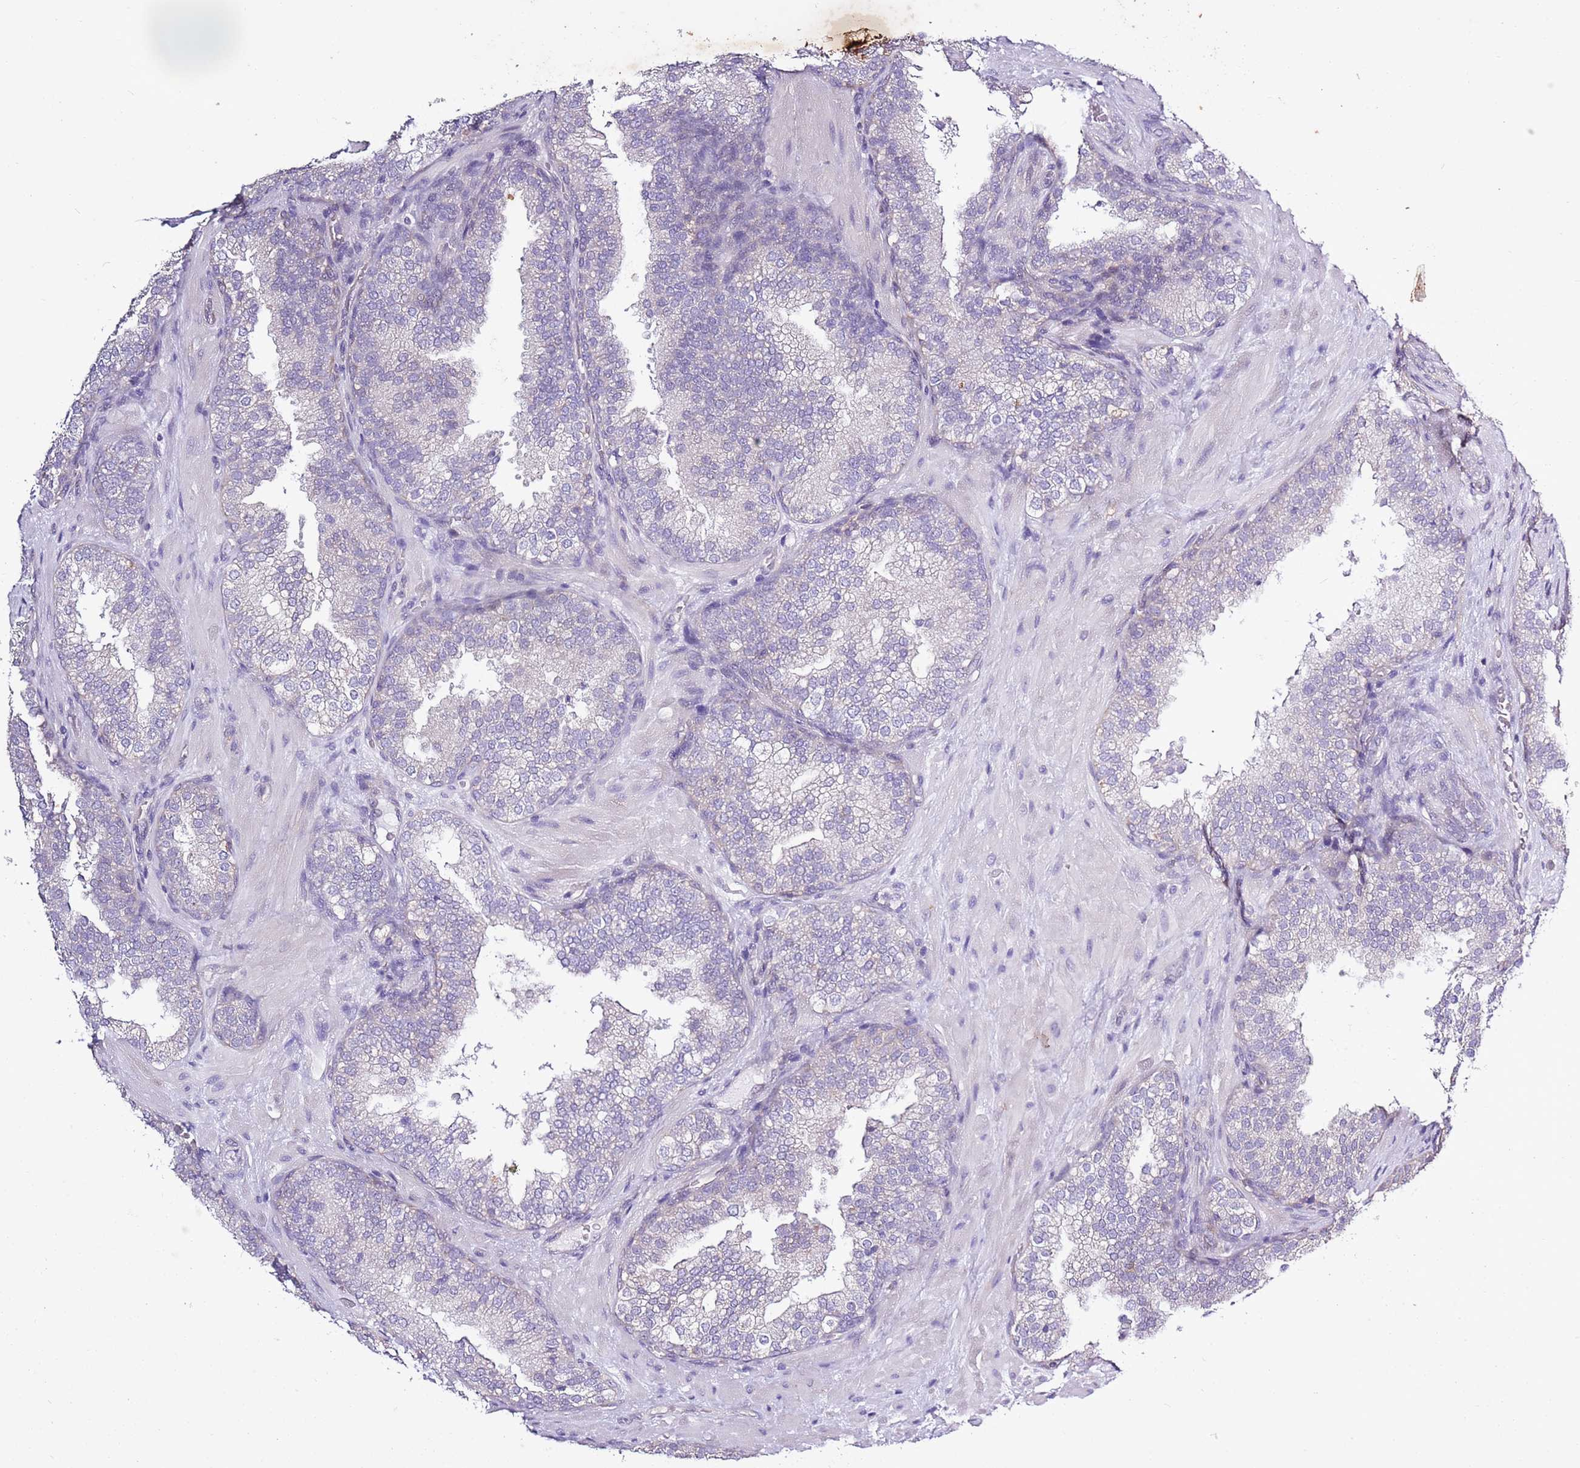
{"staining": {"intensity": "negative", "quantity": "none", "location": "none"}, "tissue": "prostate cancer", "cell_type": "Tumor cells", "image_type": "cancer", "snomed": [{"axis": "morphology", "description": "Adenocarcinoma, High grade"}, {"axis": "topography", "description": "Prostate"}], "caption": "Immunohistochemistry (IHC) of prostate cancer exhibits no positivity in tumor cells.", "gene": "CAPN9", "patient": {"sex": "male", "age": 56}}